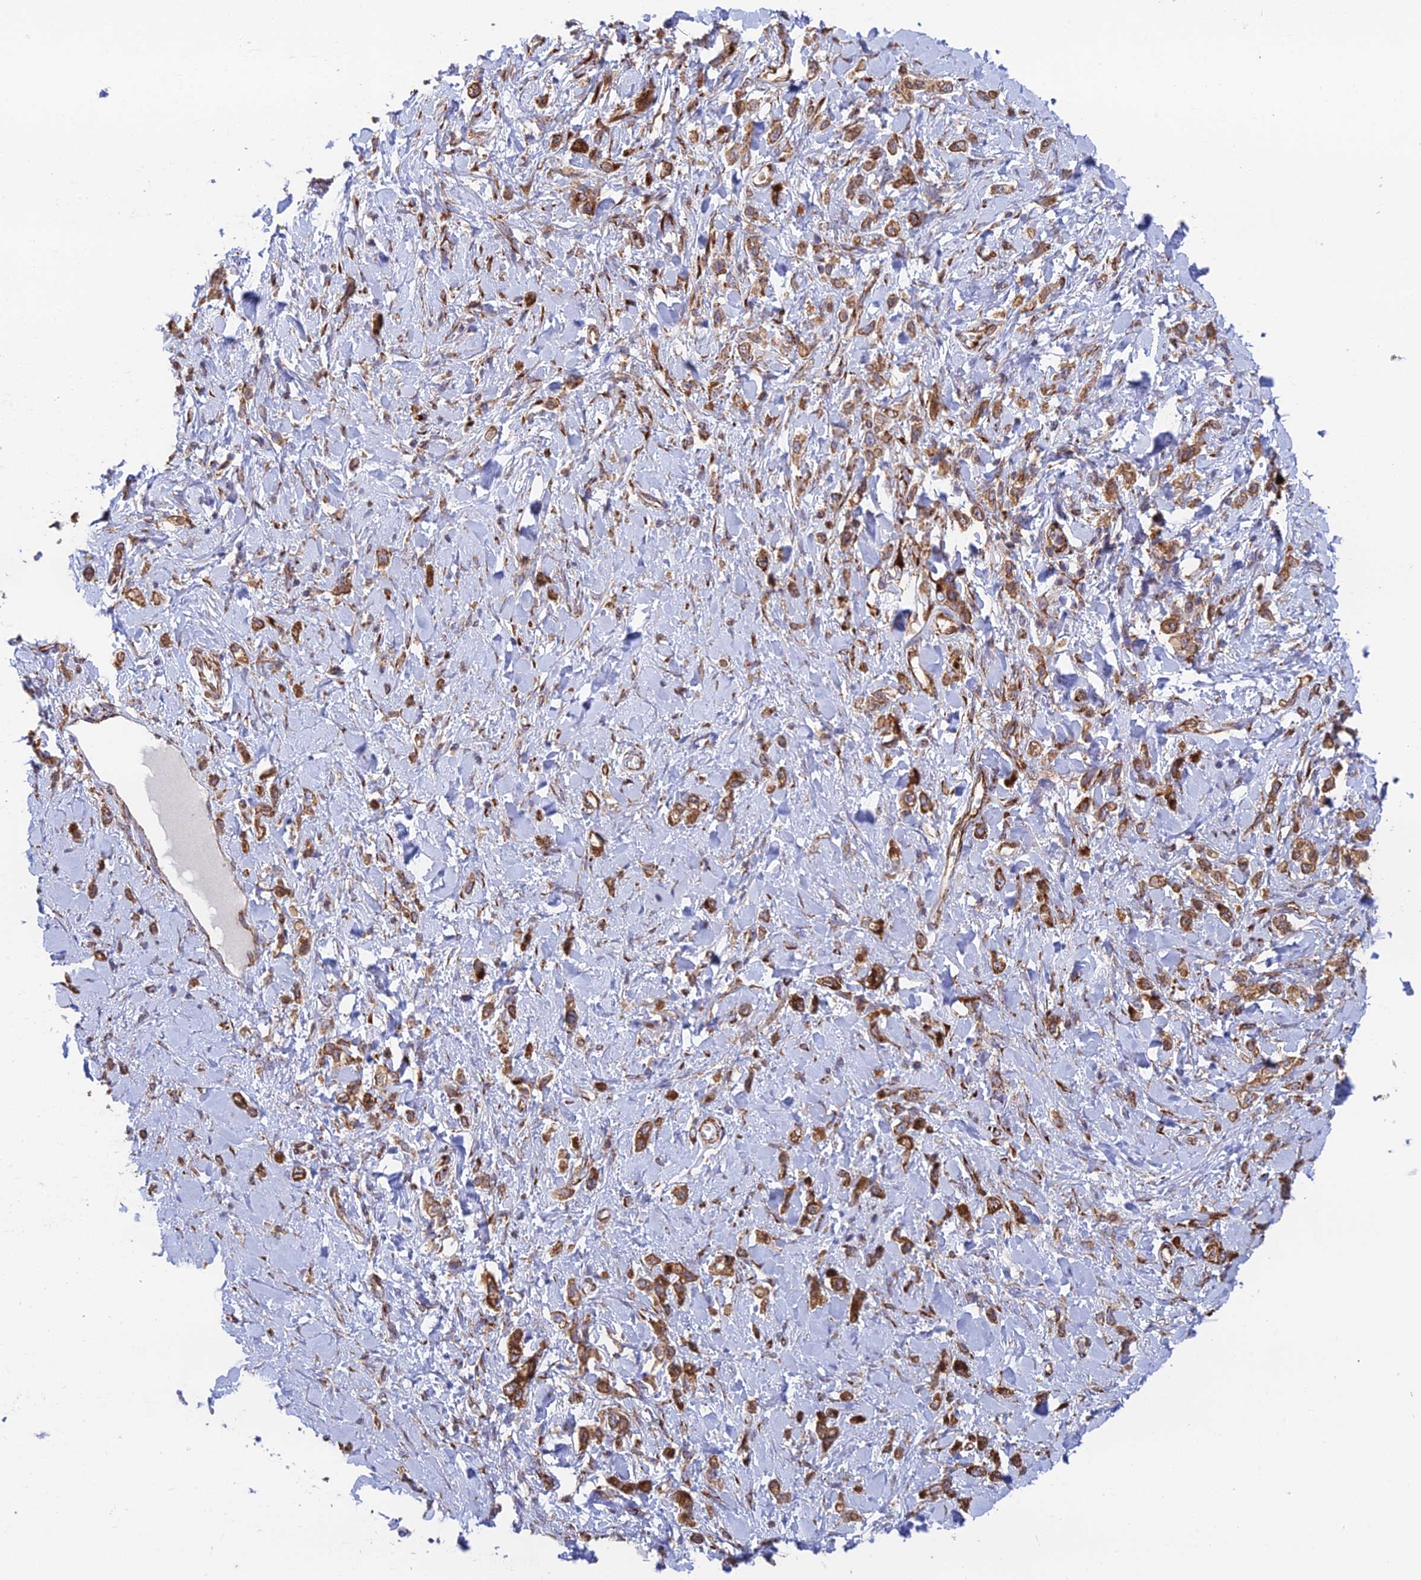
{"staining": {"intensity": "moderate", "quantity": ">75%", "location": "cytoplasmic/membranous"}, "tissue": "stomach cancer", "cell_type": "Tumor cells", "image_type": "cancer", "snomed": [{"axis": "morphology", "description": "Adenocarcinoma, NOS"}, {"axis": "topography", "description": "Stomach"}], "caption": "Immunohistochemistry (IHC) photomicrograph of neoplastic tissue: human stomach cancer (adenocarcinoma) stained using IHC shows medium levels of moderate protein expression localized specifically in the cytoplasmic/membranous of tumor cells, appearing as a cytoplasmic/membranous brown color.", "gene": "CCDC69", "patient": {"sex": "female", "age": 65}}